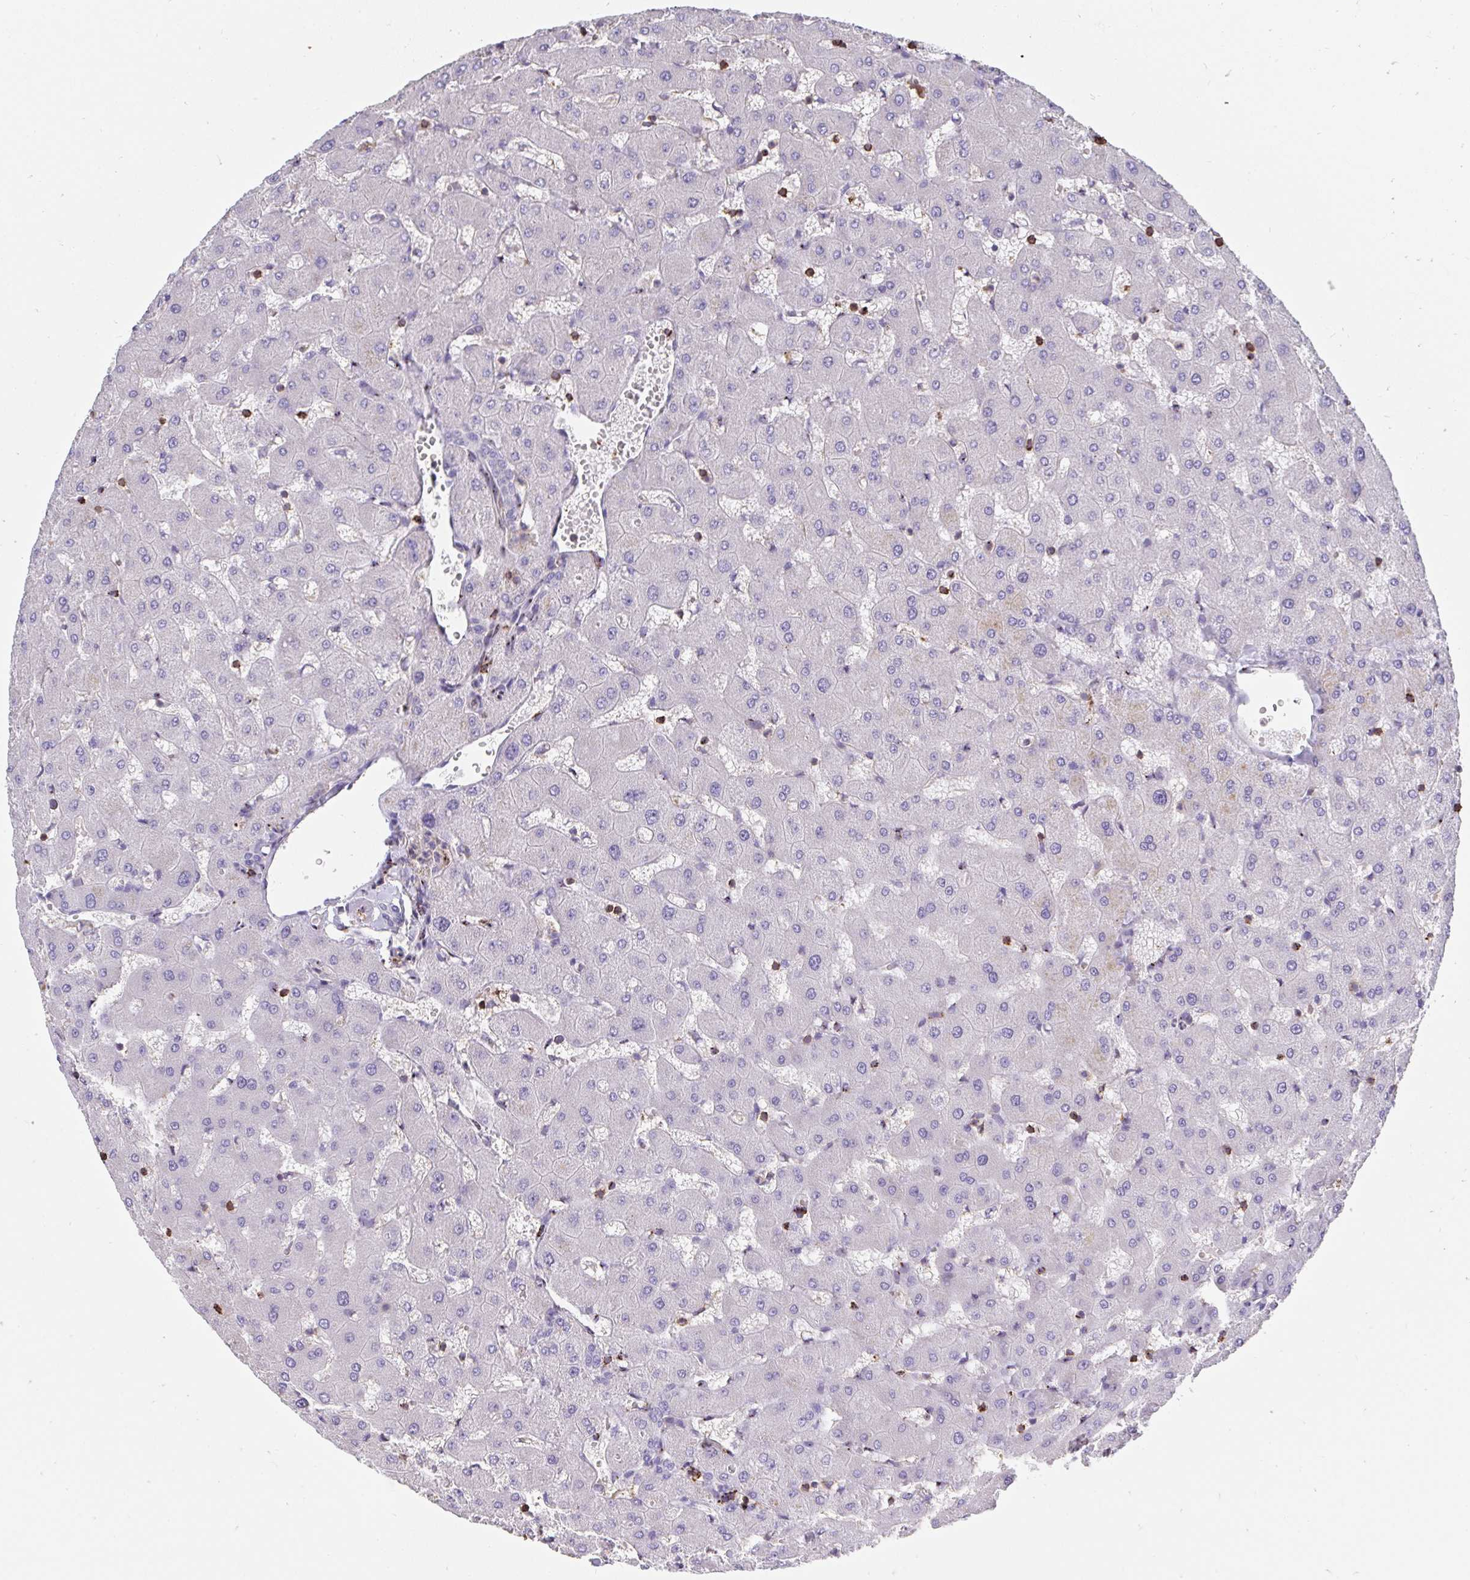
{"staining": {"intensity": "negative", "quantity": "none", "location": "none"}, "tissue": "liver", "cell_type": "Cholangiocytes", "image_type": "normal", "snomed": [{"axis": "morphology", "description": "Normal tissue, NOS"}, {"axis": "topography", "description": "Liver"}], "caption": "Immunohistochemistry histopathology image of benign human liver stained for a protein (brown), which demonstrates no positivity in cholangiocytes.", "gene": "CFL1", "patient": {"sex": "female", "age": 63}}